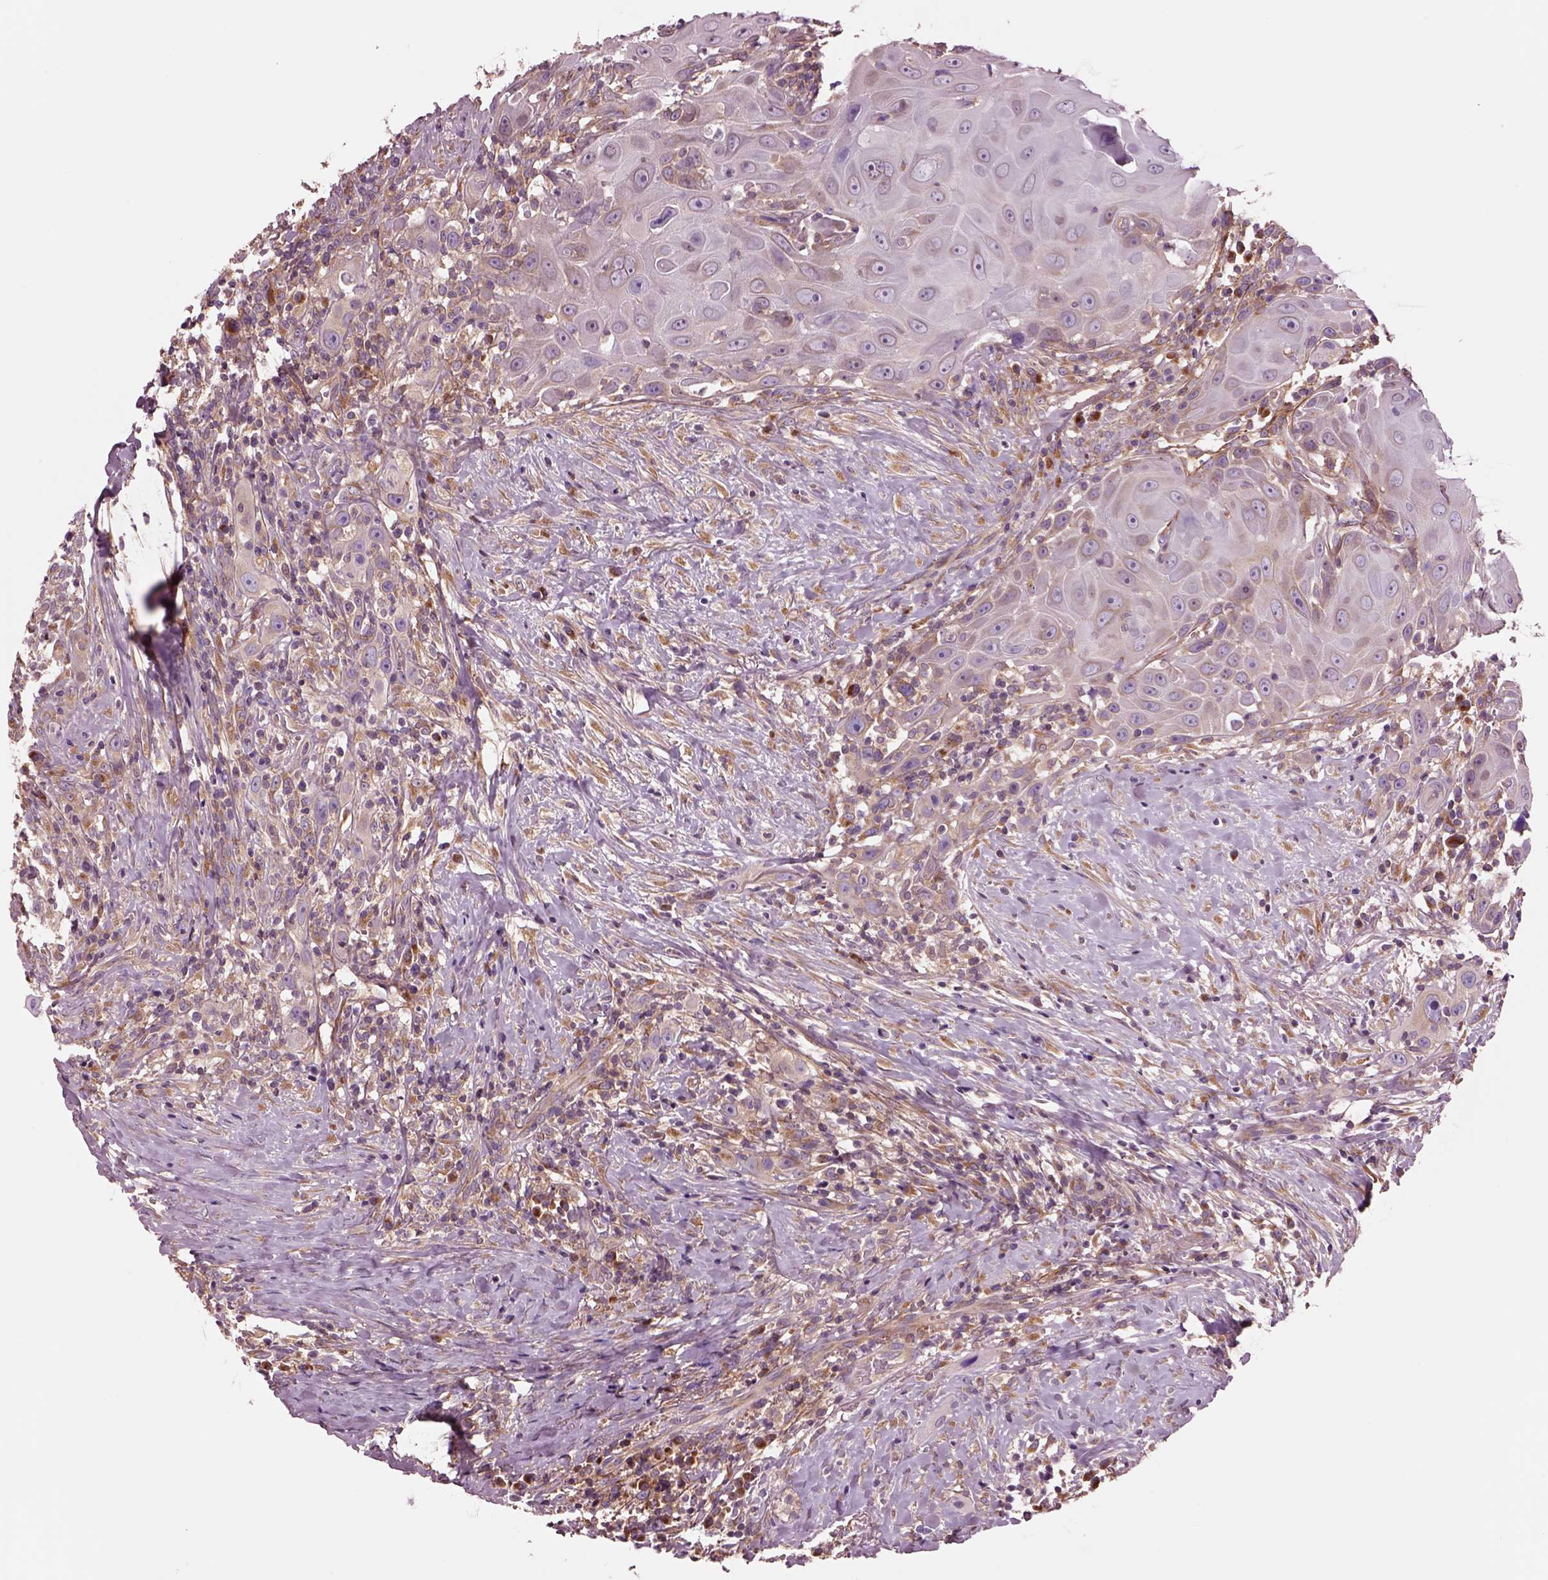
{"staining": {"intensity": "weak", "quantity": ">75%", "location": "cytoplasmic/membranous"}, "tissue": "head and neck cancer", "cell_type": "Tumor cells", "image_type": "cancer", "snomed": [{"axis": "morphology", "description": "Squamous cell carcinoma, NOS"}, {"axis": "topography", "description": "Head-Neck"}], "caption": "Immunohistochemical staining of human head and neck squamous cell carcinoma shows low levels of weak cytoplasmic/membranous positivity in about >75% of tumor cells. (DAB = brown stain, brightfield microscopy at high magnification).", "gene": "SEC23A", "patient": {"sex": "female", "age": 95}}